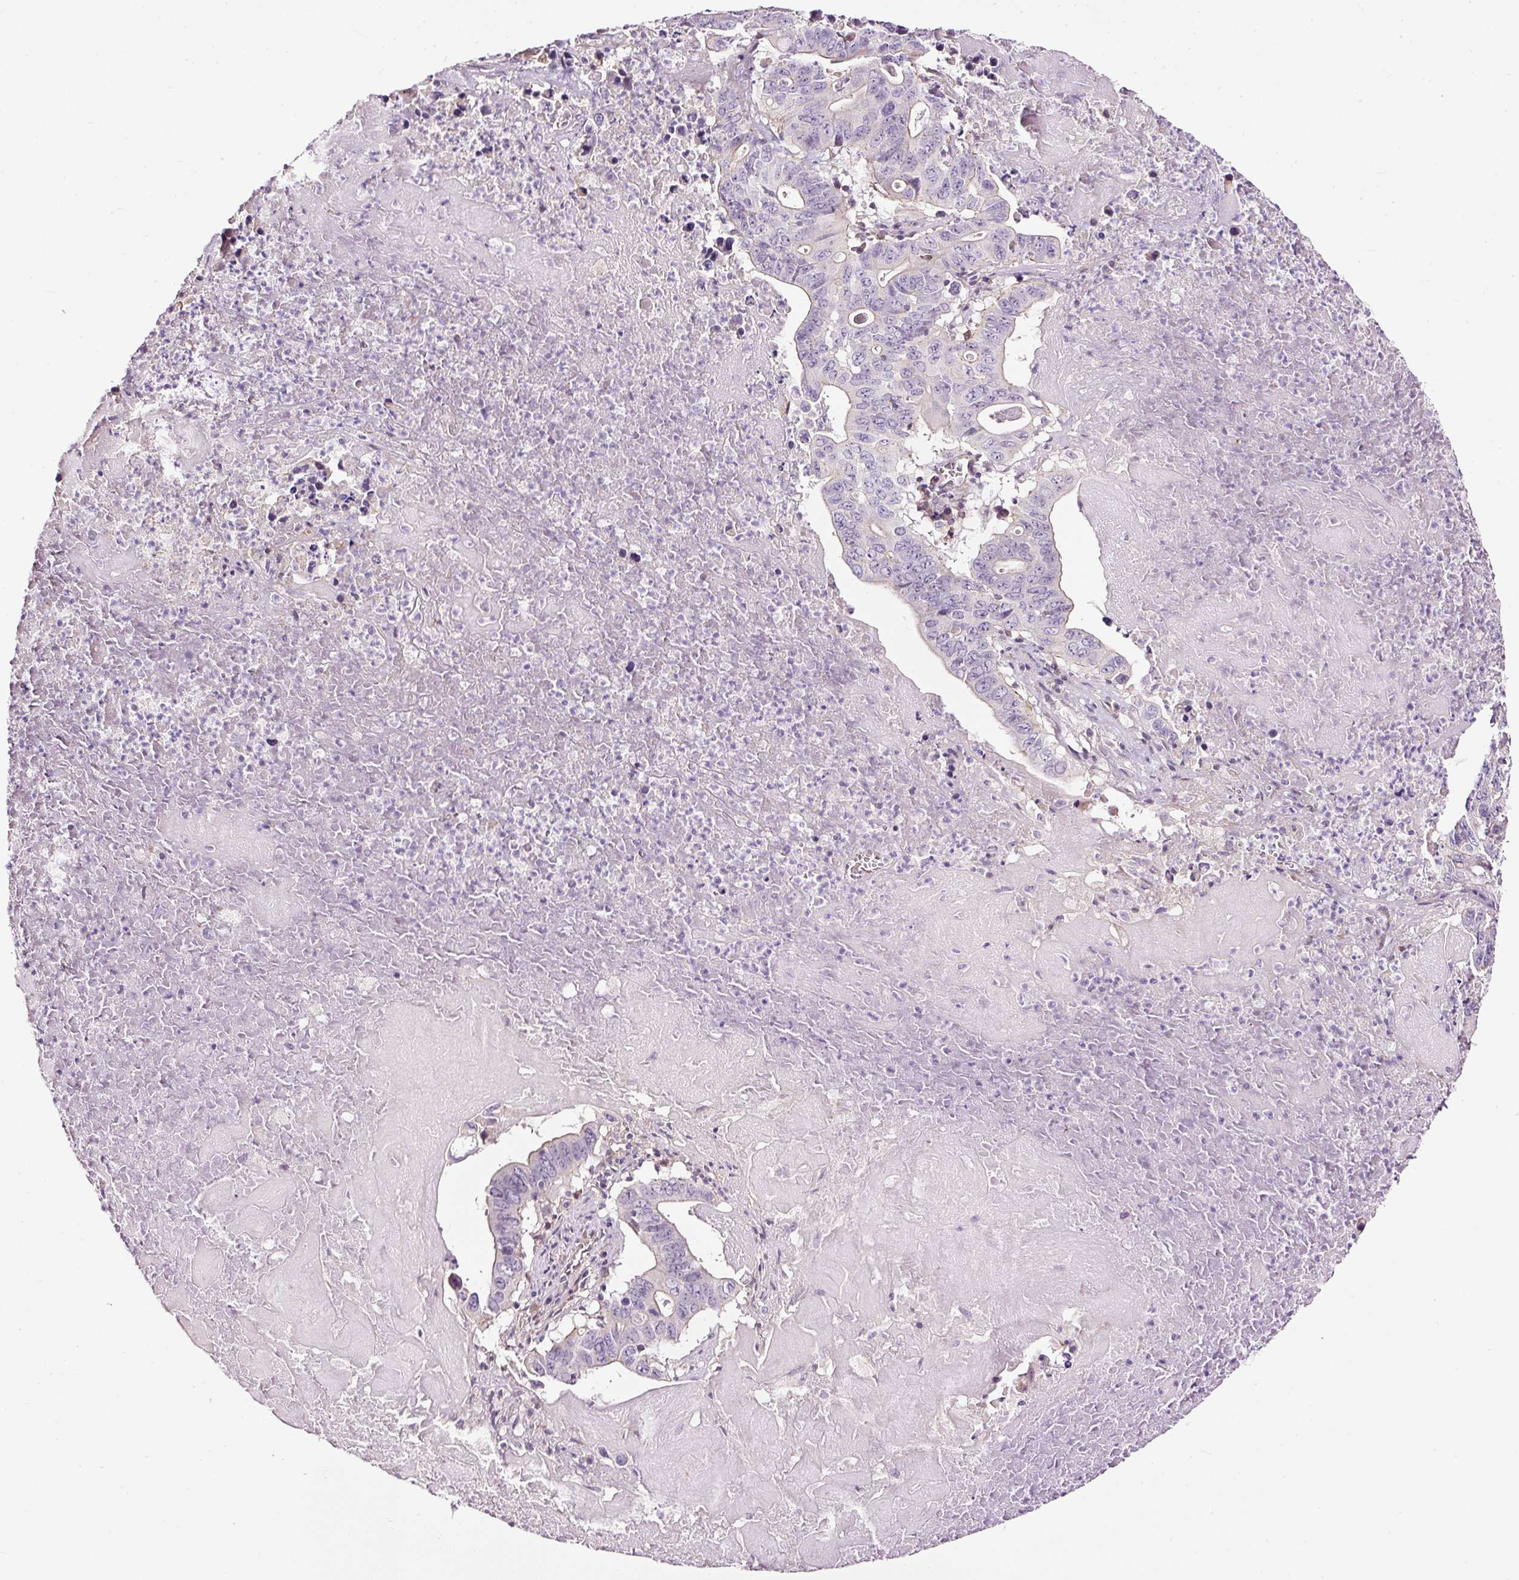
{"staining": {"intensity": "negative", "quantity": "none", "location": "none"}, "tissue": "lung cancer", "cell_type": "Tumor cells", "image_type": "cancer", "snomed": [{"axis": "morphology", "description": "Adenocarcinoma, NOS"}, {"axis": "topography", "description": "Lung"}], "caption": "There is no significant expression in tumor cells of adenocarcinoma (lung).", "gene": "USHBP1", "patient": {"sex": "female", "age": 60}}